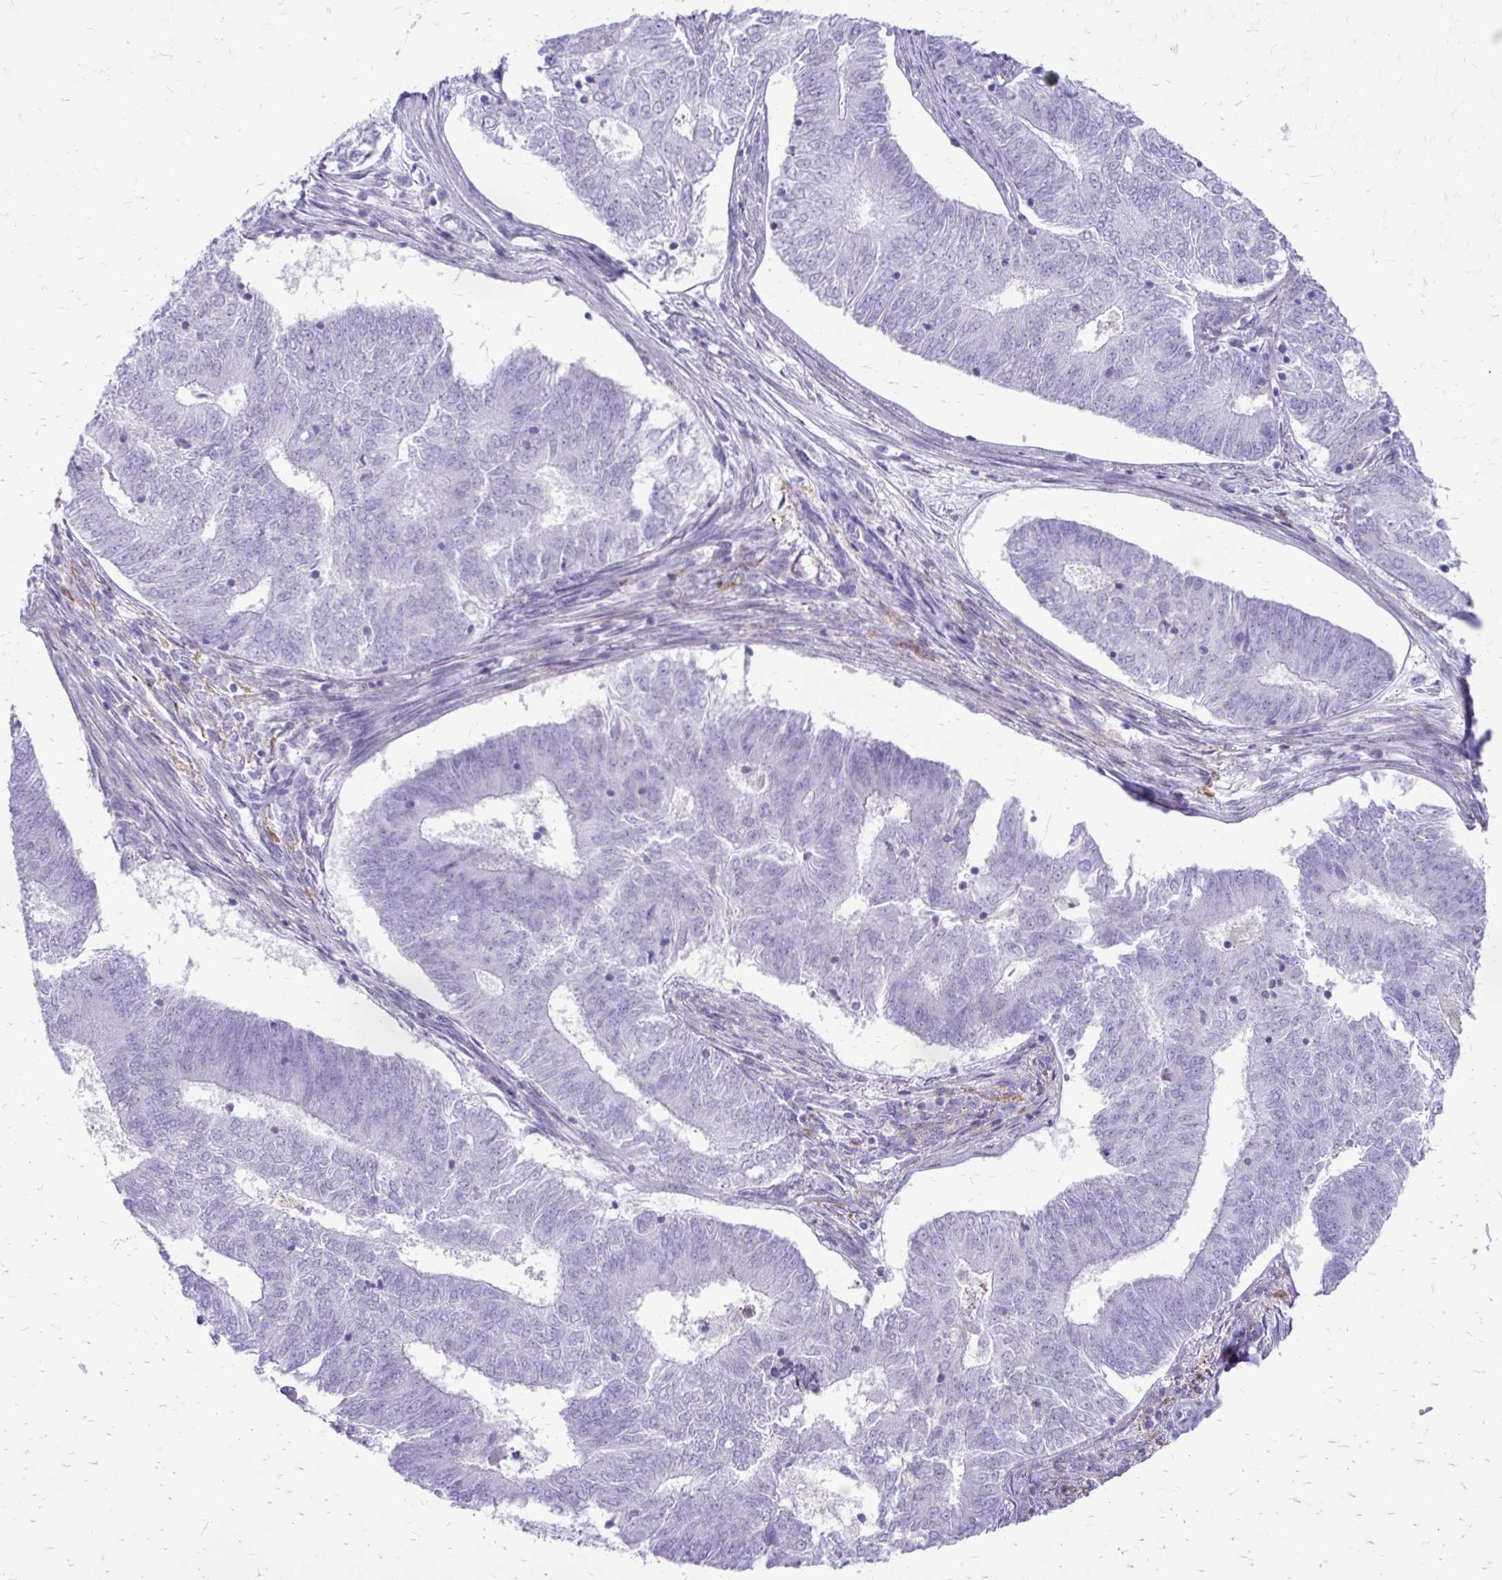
{"staining": {"intensity": "negative", "quantity": "none", "location": "none"}, "tissue": "endometrial cancer", "cell_type": "Tumor cells", "image_type": "cancer", "snomed": [{"axis": "morphology", "description": "Adenocarcinoma, NOS"}, {"axis": "topography", "description": "Endometrium"}], "caption": "High magnification brightfield microscopy of endometrial adenocarcinoma stained with DAB (3,3'-diaminobenzidine) (brown) and counterstained with hematoxylin (blue): tumor cells show no significant staining.", "gene": "SIGLEC11", "patient": {"sex": "female", "age": 62}}